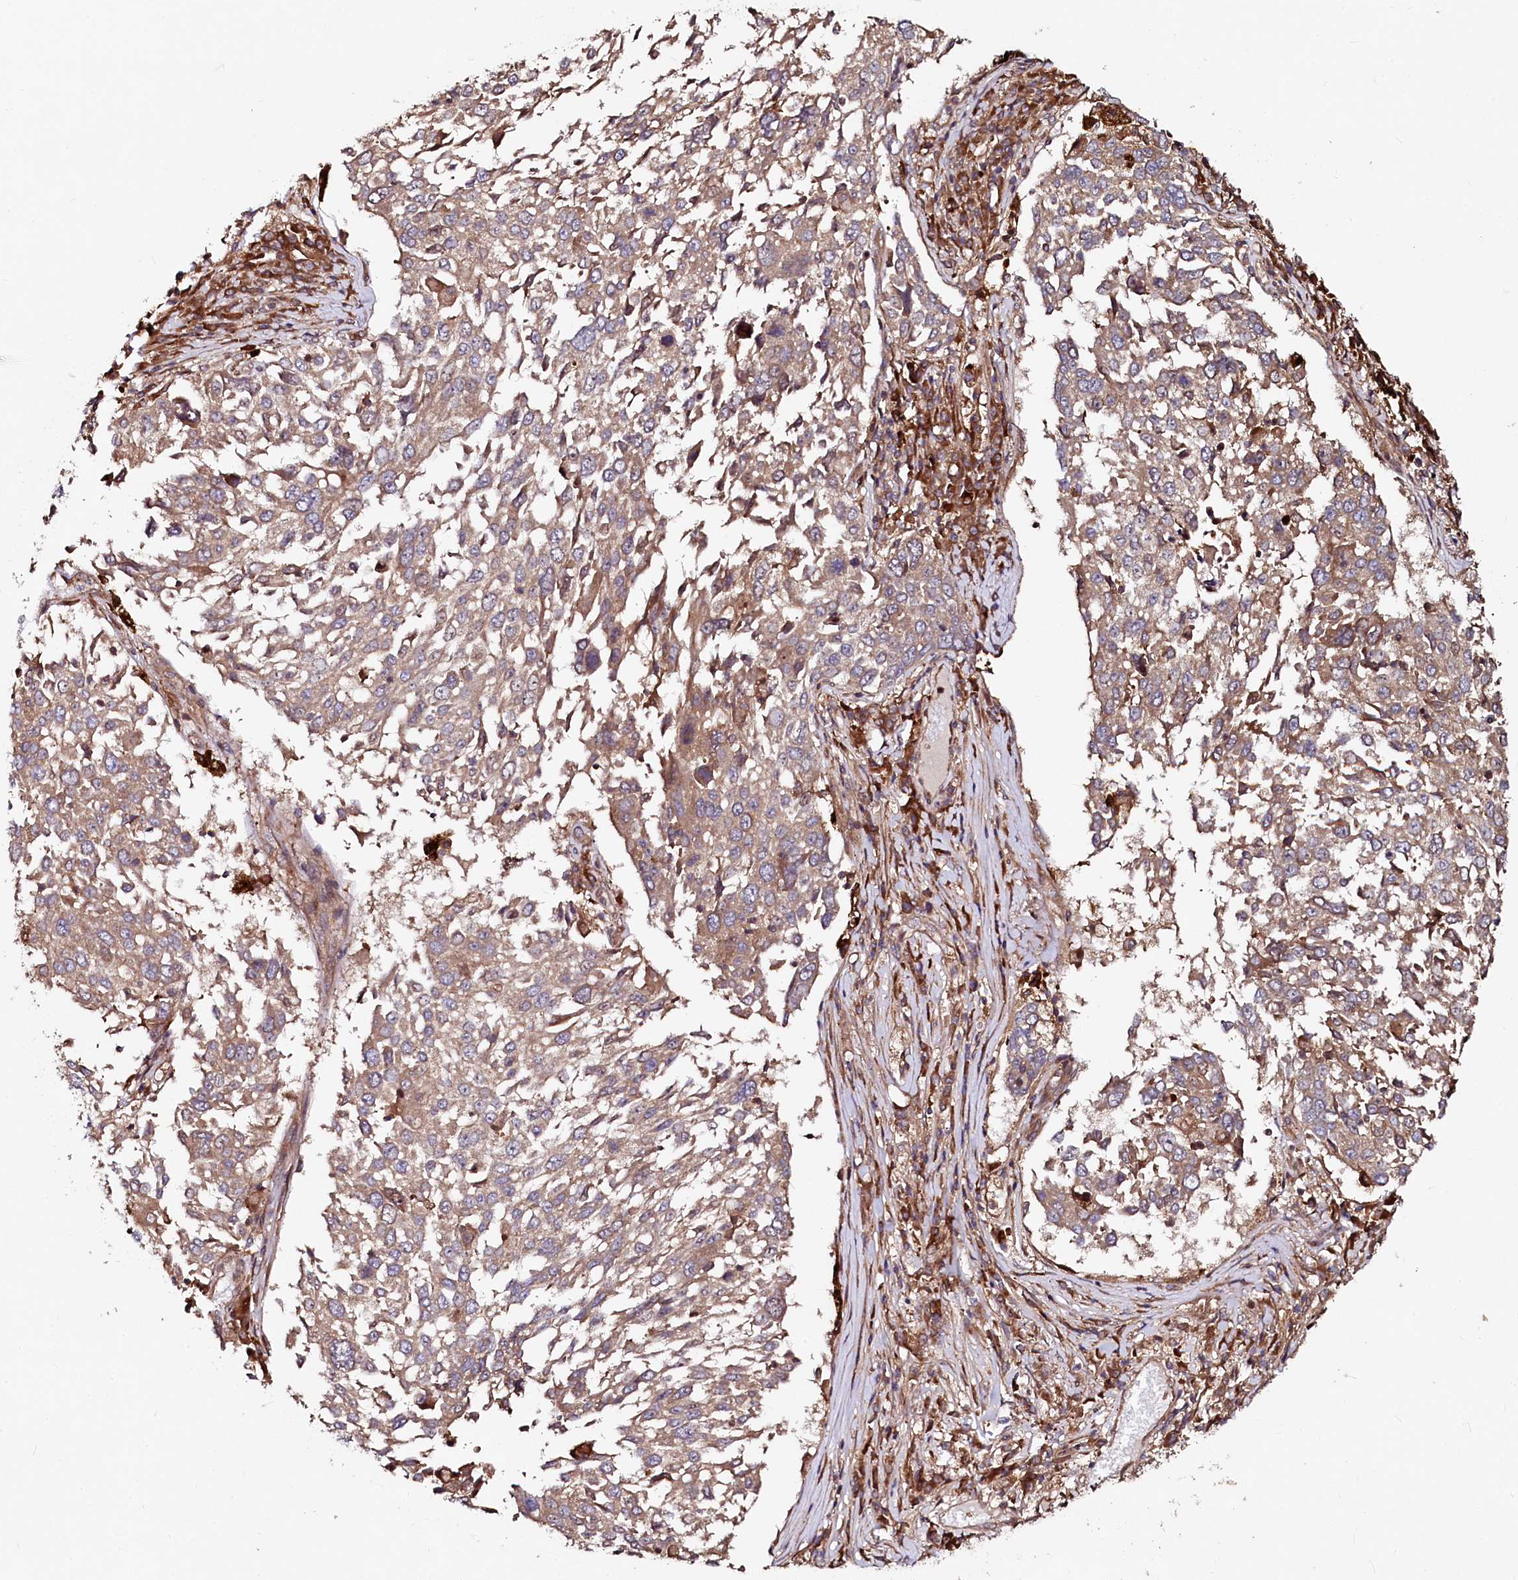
{"staining": {"intensity": "weak", "quantity": ">75%", "location": "cytoplasmic/membranous"}, "tissue": "lung cancer", "cell_type": "Tumor cells", "image_type": "cancer", "snomed": [{"axis": "morphology", "description": "Squamous cell carcinoma, NOS"}, {"axis": "topography", "description": "Lung"}], "caption": "Immunohistochemical staining of human squamous cell carcinoma (lung) demonstrates low levels of weak cytoplasmic/membranous protein positivity in about >75% of tumor cells. The protein is shown in brown color, while the nuclei are stained blue.", "gene": "USPL1", "patient": {"sex": "male", "age": 65}}